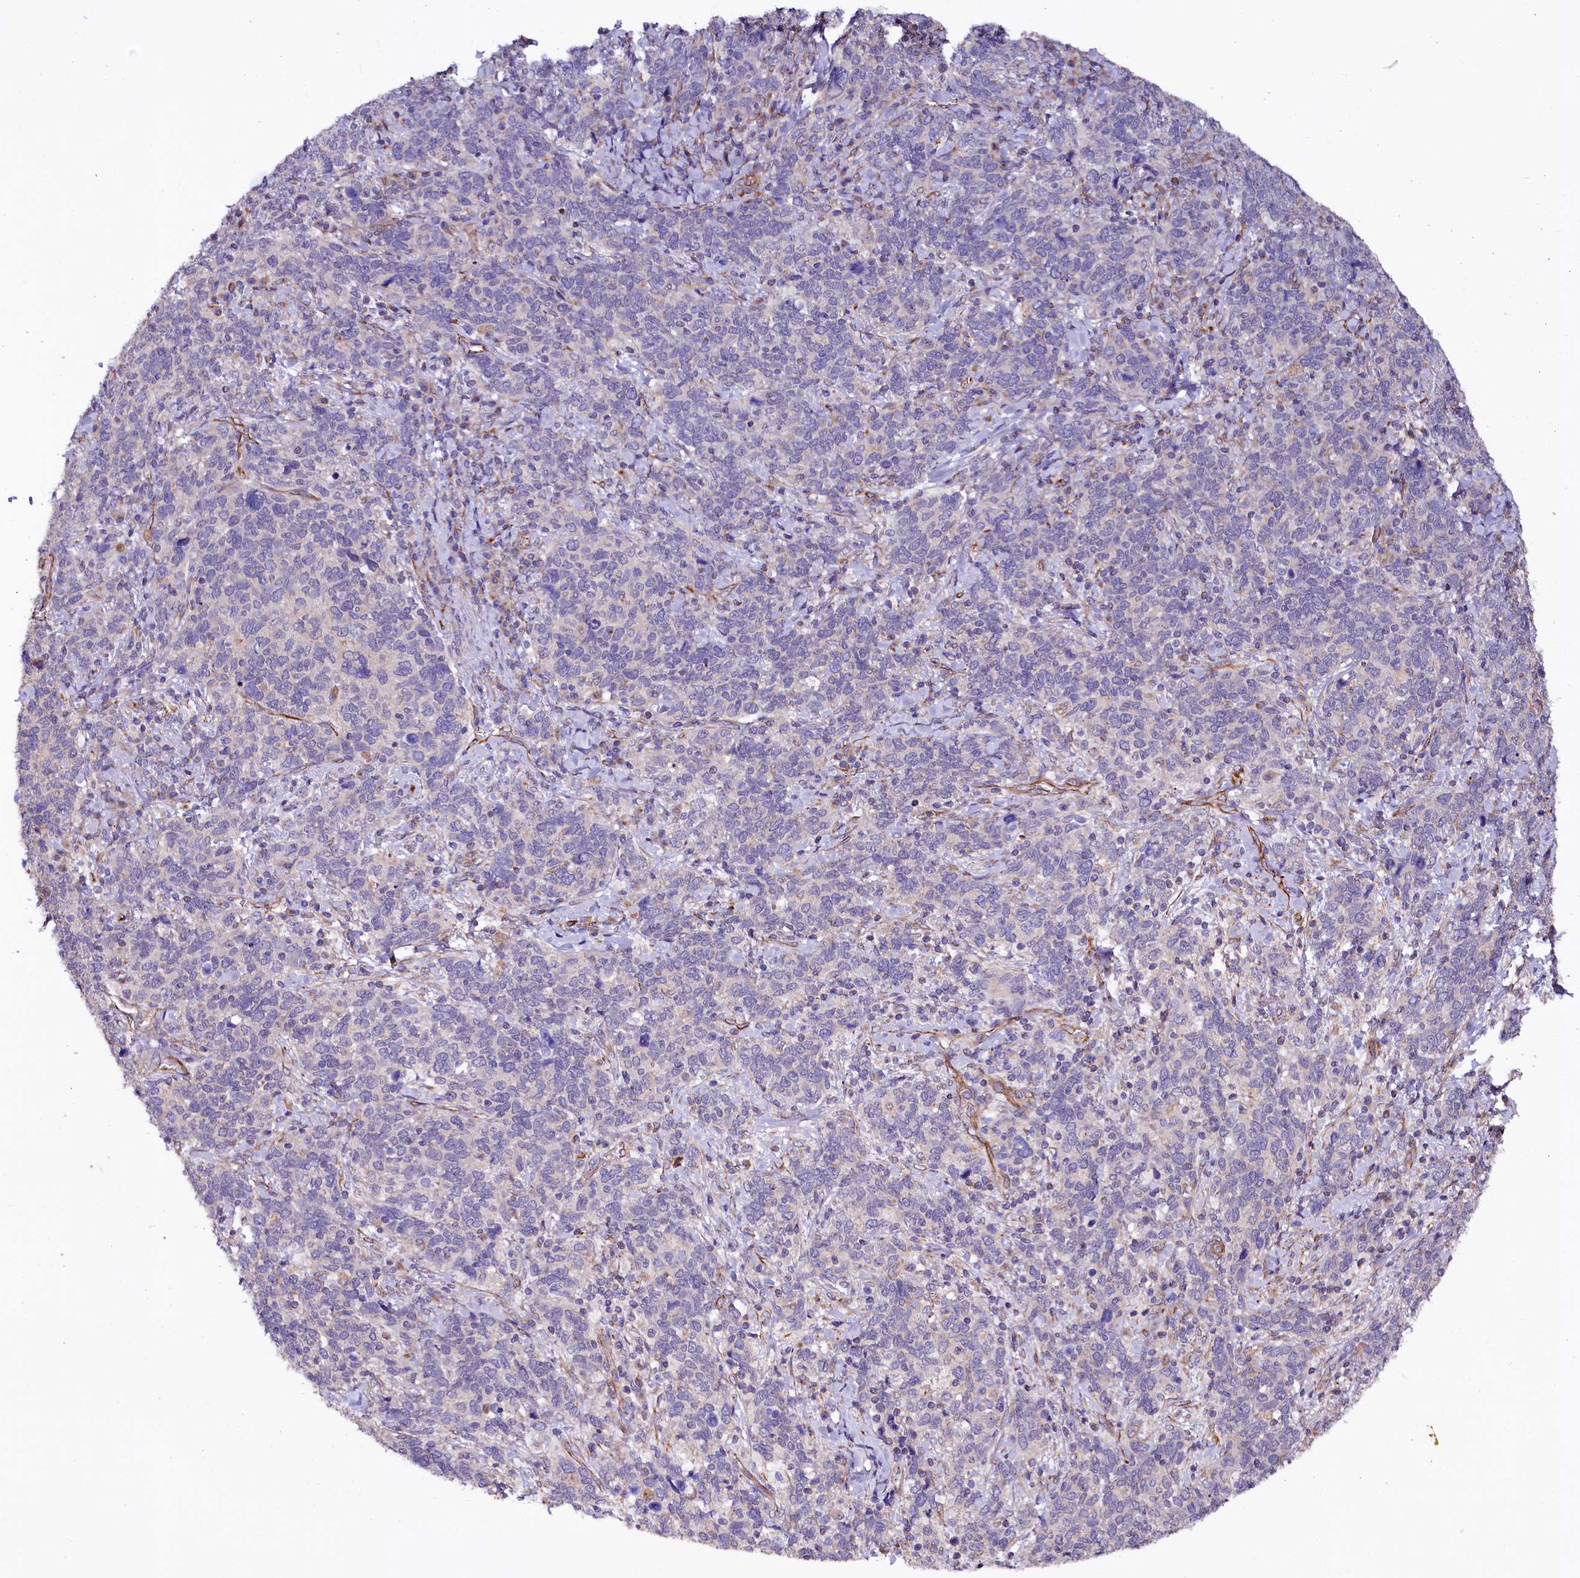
{"staining": {"intensity": "negative", "quantity": "none", "location": "none"}, "tissue": "cervical cancer", "cell_type": "Tumor cells", "image_type": "cancer", "snomed": [{"axis": "morphology", "description": "Squamous cell carcinoma, NOS"}, {"axis": "topography", "description": "Cervix"}], "caption": "Immunohistochemical staining of human cervical cancer (squamous cell carcinoma) reveals no significant expression in tumor cells.", "gene": "TTC12", "patient": {"sex": "female", "age": 41}}